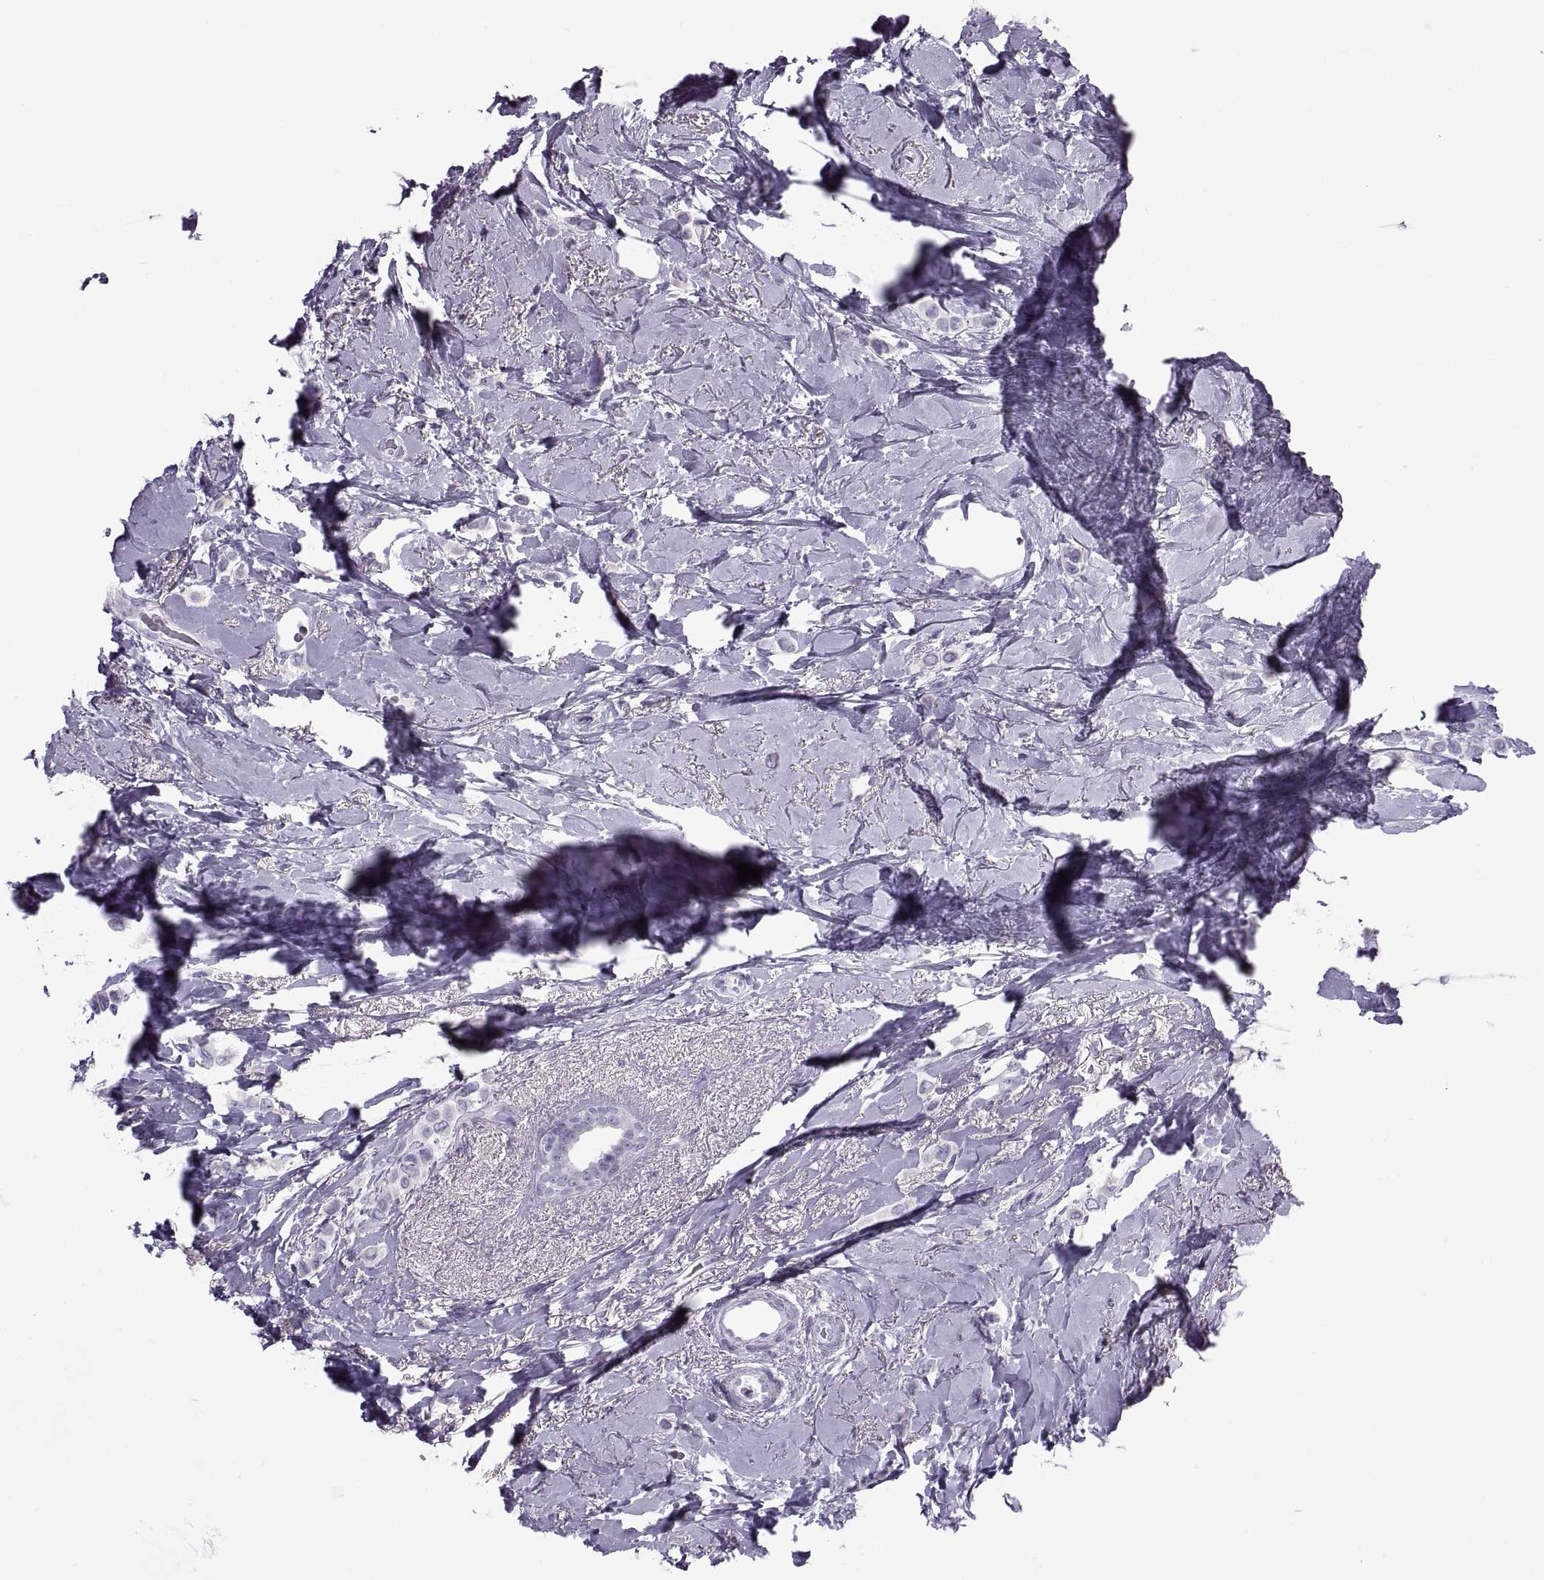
{"staining": {"intensity": "negative", "quantity": "none", "location": "none"}, "tissue": "breast cancer", "cell_type": "Tumor cells", "image_type": "cancer", "snomed": [{"axis": "morphology", "description": "Lobular carcinoma"}, {"axis": "topography", "description": "Breast"}], "caption": "Tumor cells are negative for protein expression in human breast cancer.", "gene": "RLBP1", "patient": {"sex": "female", "age": 66}}